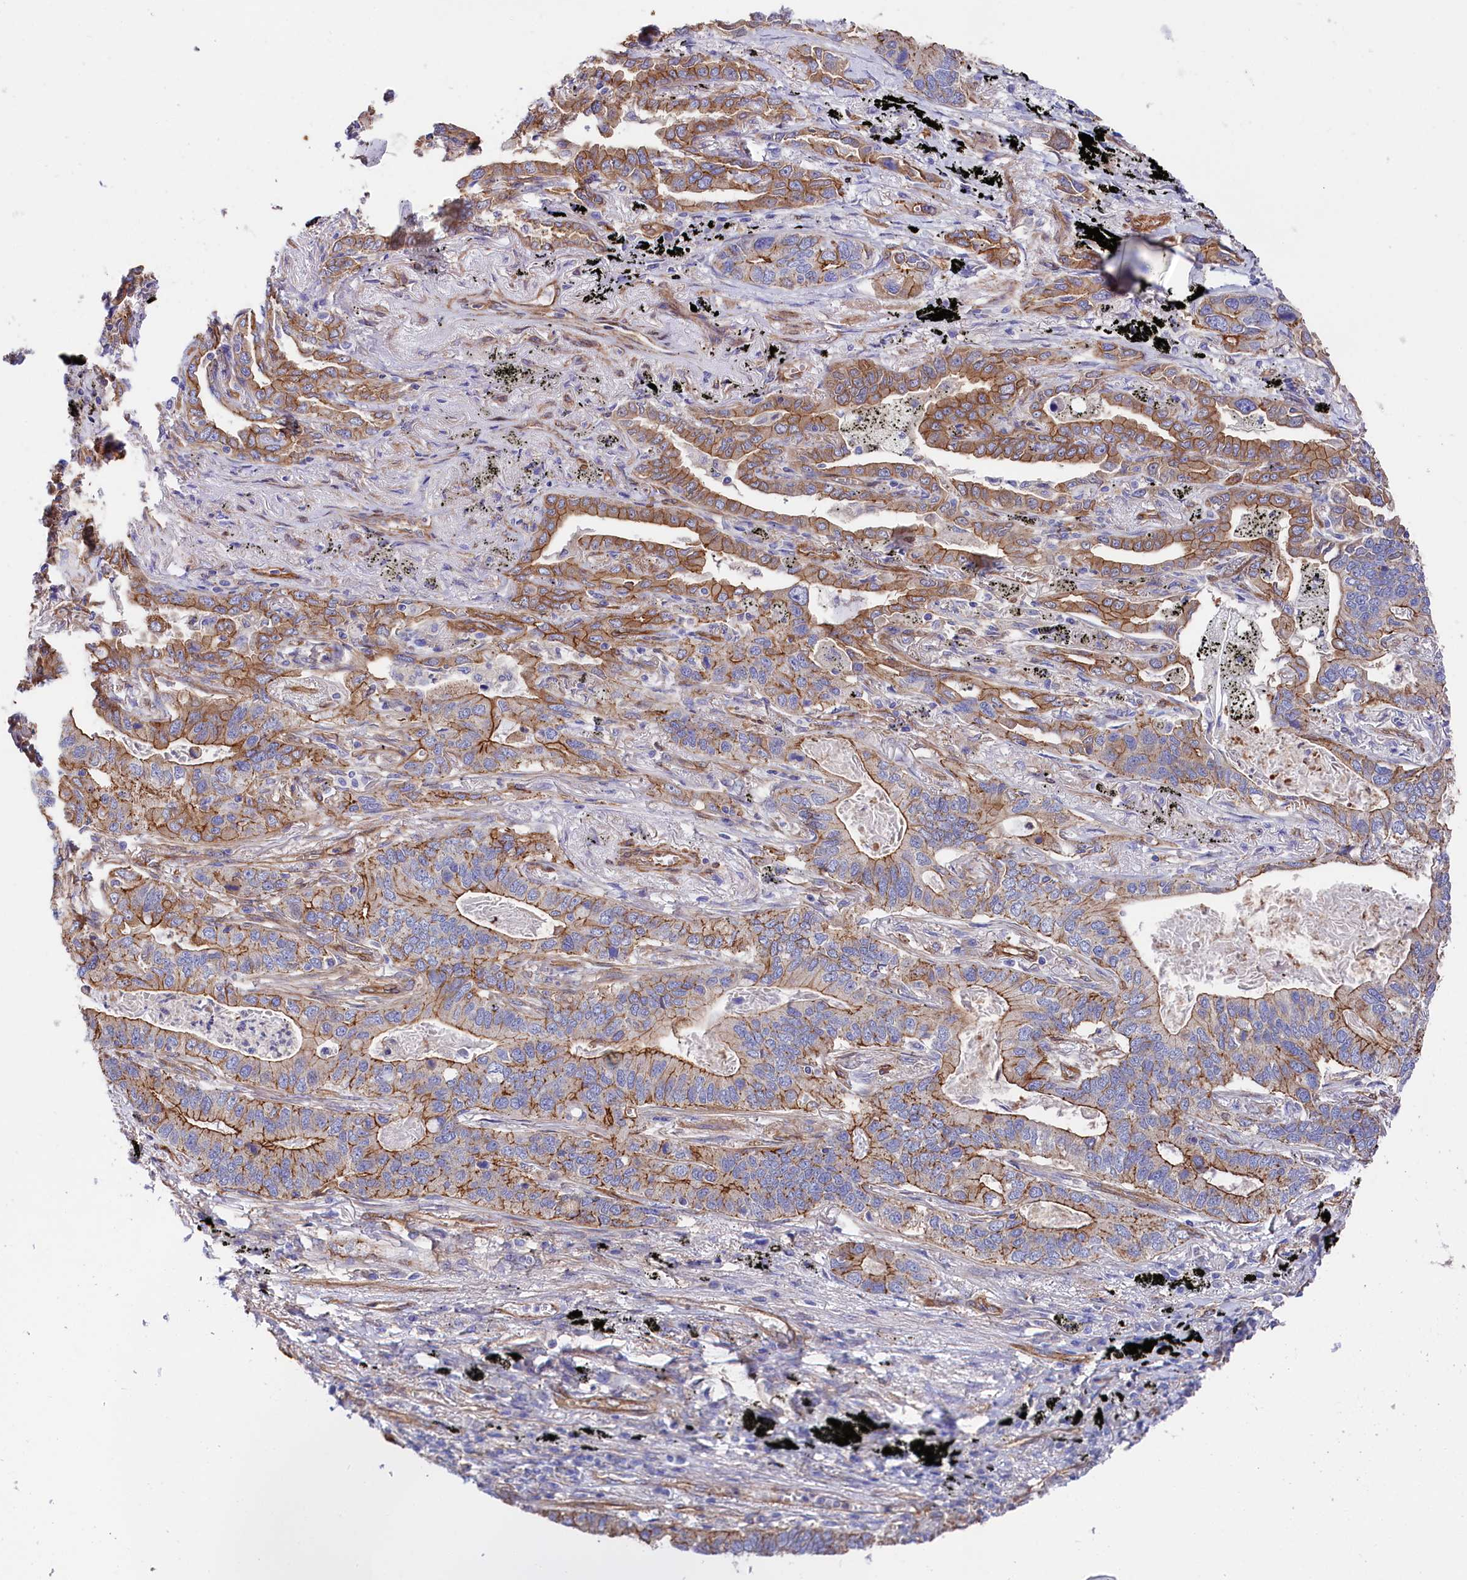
{"staining": {"intensity": "moderate", "quantity": ">75%", "location": "cytoplasmic/membranous"}, "tissue": "lung cancer", "cell_type": "Tumor cells", "image_type": "cancer", "snomed": [{"axis": "morphology", "description": "Adenocarcinoma, NOS"}, {"axis": "topography", "description": "Lung"}], "caption": "IHC of human lung cancer (adenocarcinoma) shows medium levels of moderate cytoplasmic/membranous positivity in about >75% of tumor cells.", "gene": "TNKS1BP1", "patient": {"sex": "male", "age": 67}}